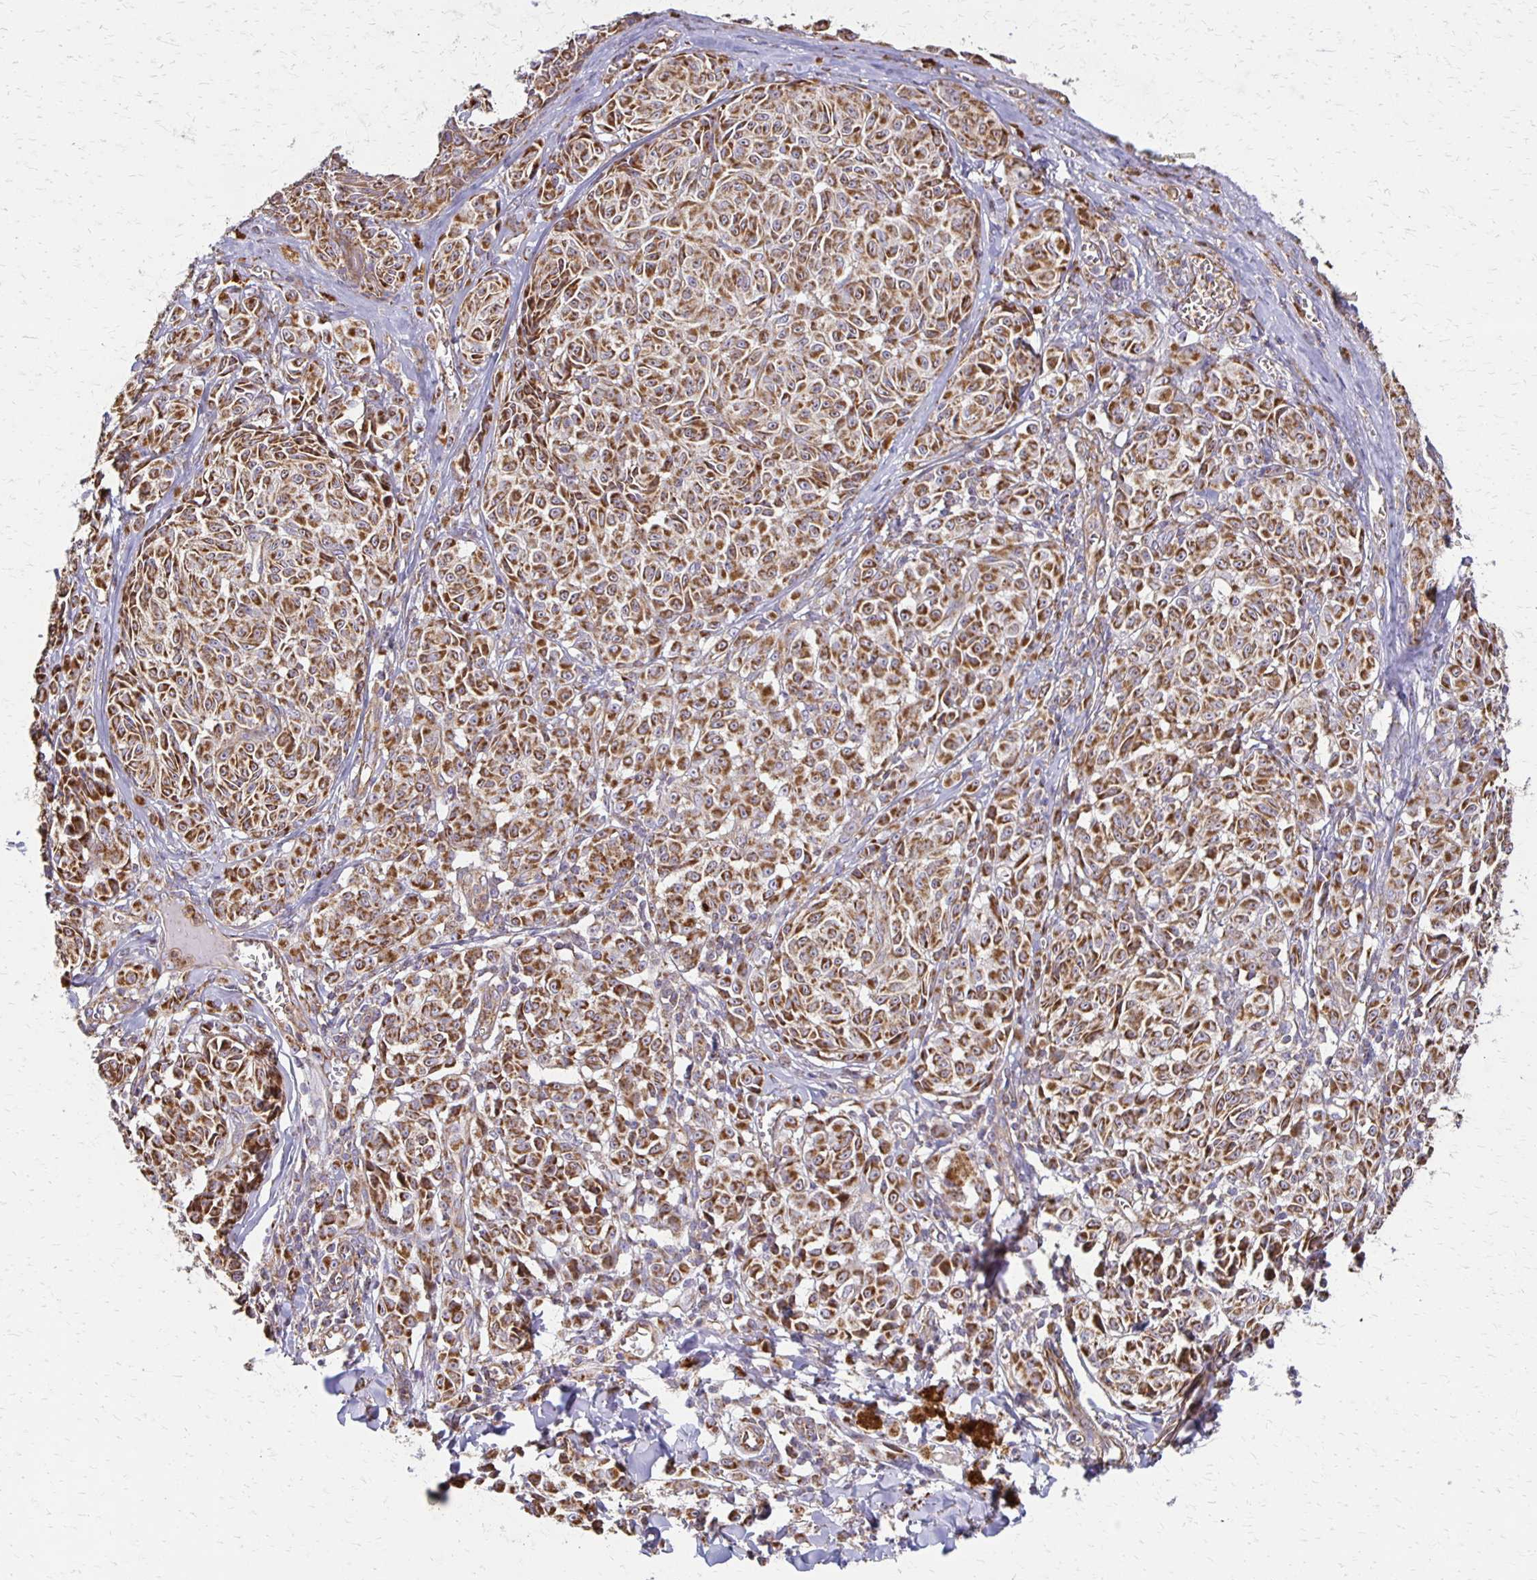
{"staining": {"intensity": "moderate", "quantity": ">75%", "location": "cytoplasmic/membranous"}, "tissue": "melanoma", "cell_type": "Tumor cells", "image_type": "cancer", "snomed": [{"axis": "morphology", "description": "Malignant melanoma, NOS"}, {"axis": "topography", "description": "Skin"}], "caption": "Immunohistochemical staining of malignant melanoma displays medium levels of moderate cytoplasmic/membranous protein staining in approximately >75% of tumor cells. The protein of interest is shown in brown color, while the nuclei are stained blue.", "gene": "EIF4EBP2", "patient": {"sex": "female", "age": 43}}